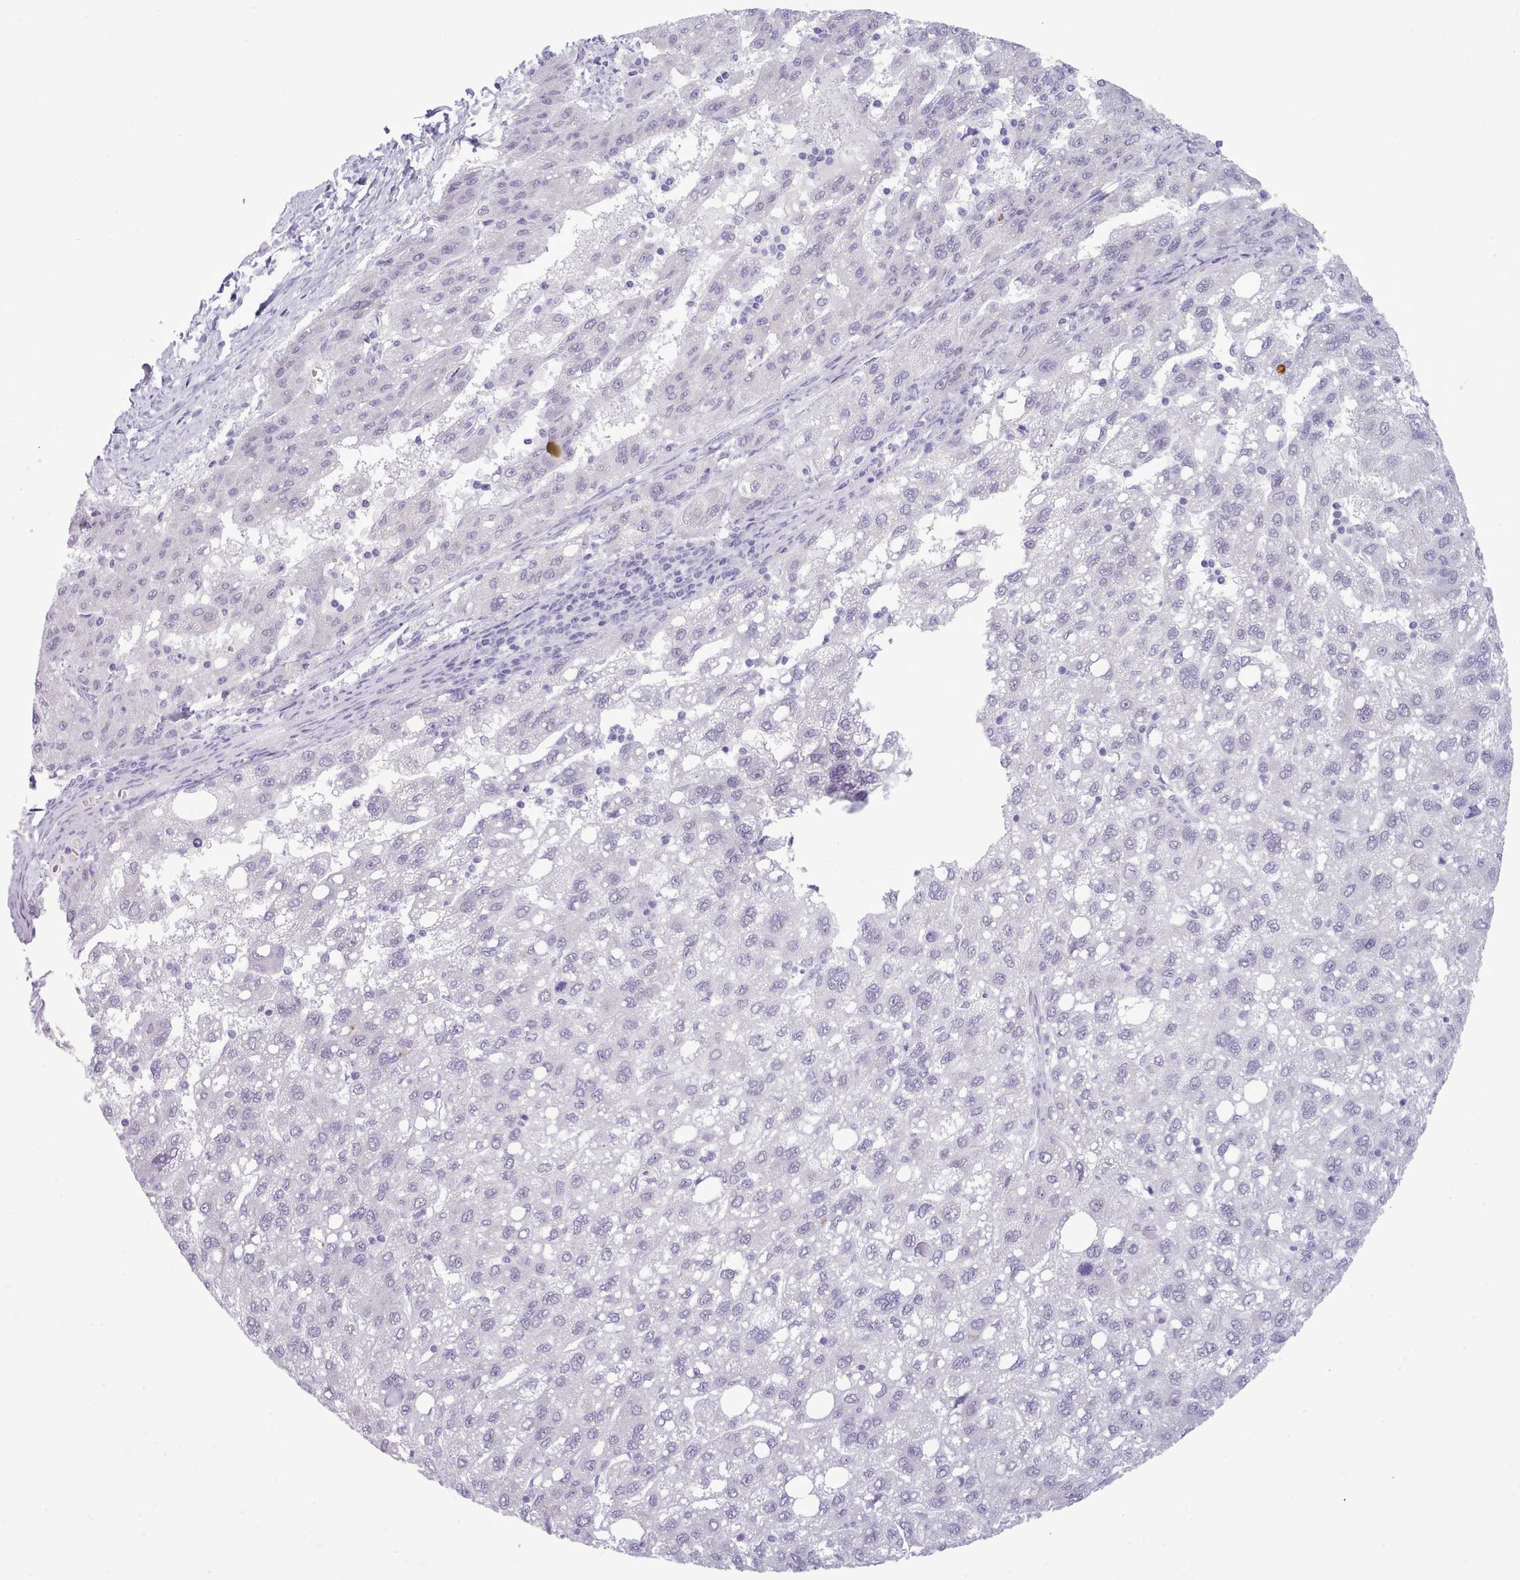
{"staining": {"intensity": "negative", "quantity": "none", "location": "none"}, "tissue": "liver cancer", "cell_type": "Tumor cells", "image_type": "cancer", "snomed": [{"axis": "morphology", "description": "Carcinoma, Hepatocellular, NOS"}, {"axis": "topography", "description": "Liver"}], "caption": "High magnification brightfield microscopy of liver hepatocellular carcinoma stained with DAB (3,3'-diaminobenzidine) (brown) and counterstained with hematoxylin (blue): tumor cells show no significant expression. Brightfield microscopy of immunohistochemistry (IHC) stained with DAB (brown) and hematoxylin (blue), captured at high magnification.", "gene": "FBXO48", "patient": {"sex": "female", "age": 82}}